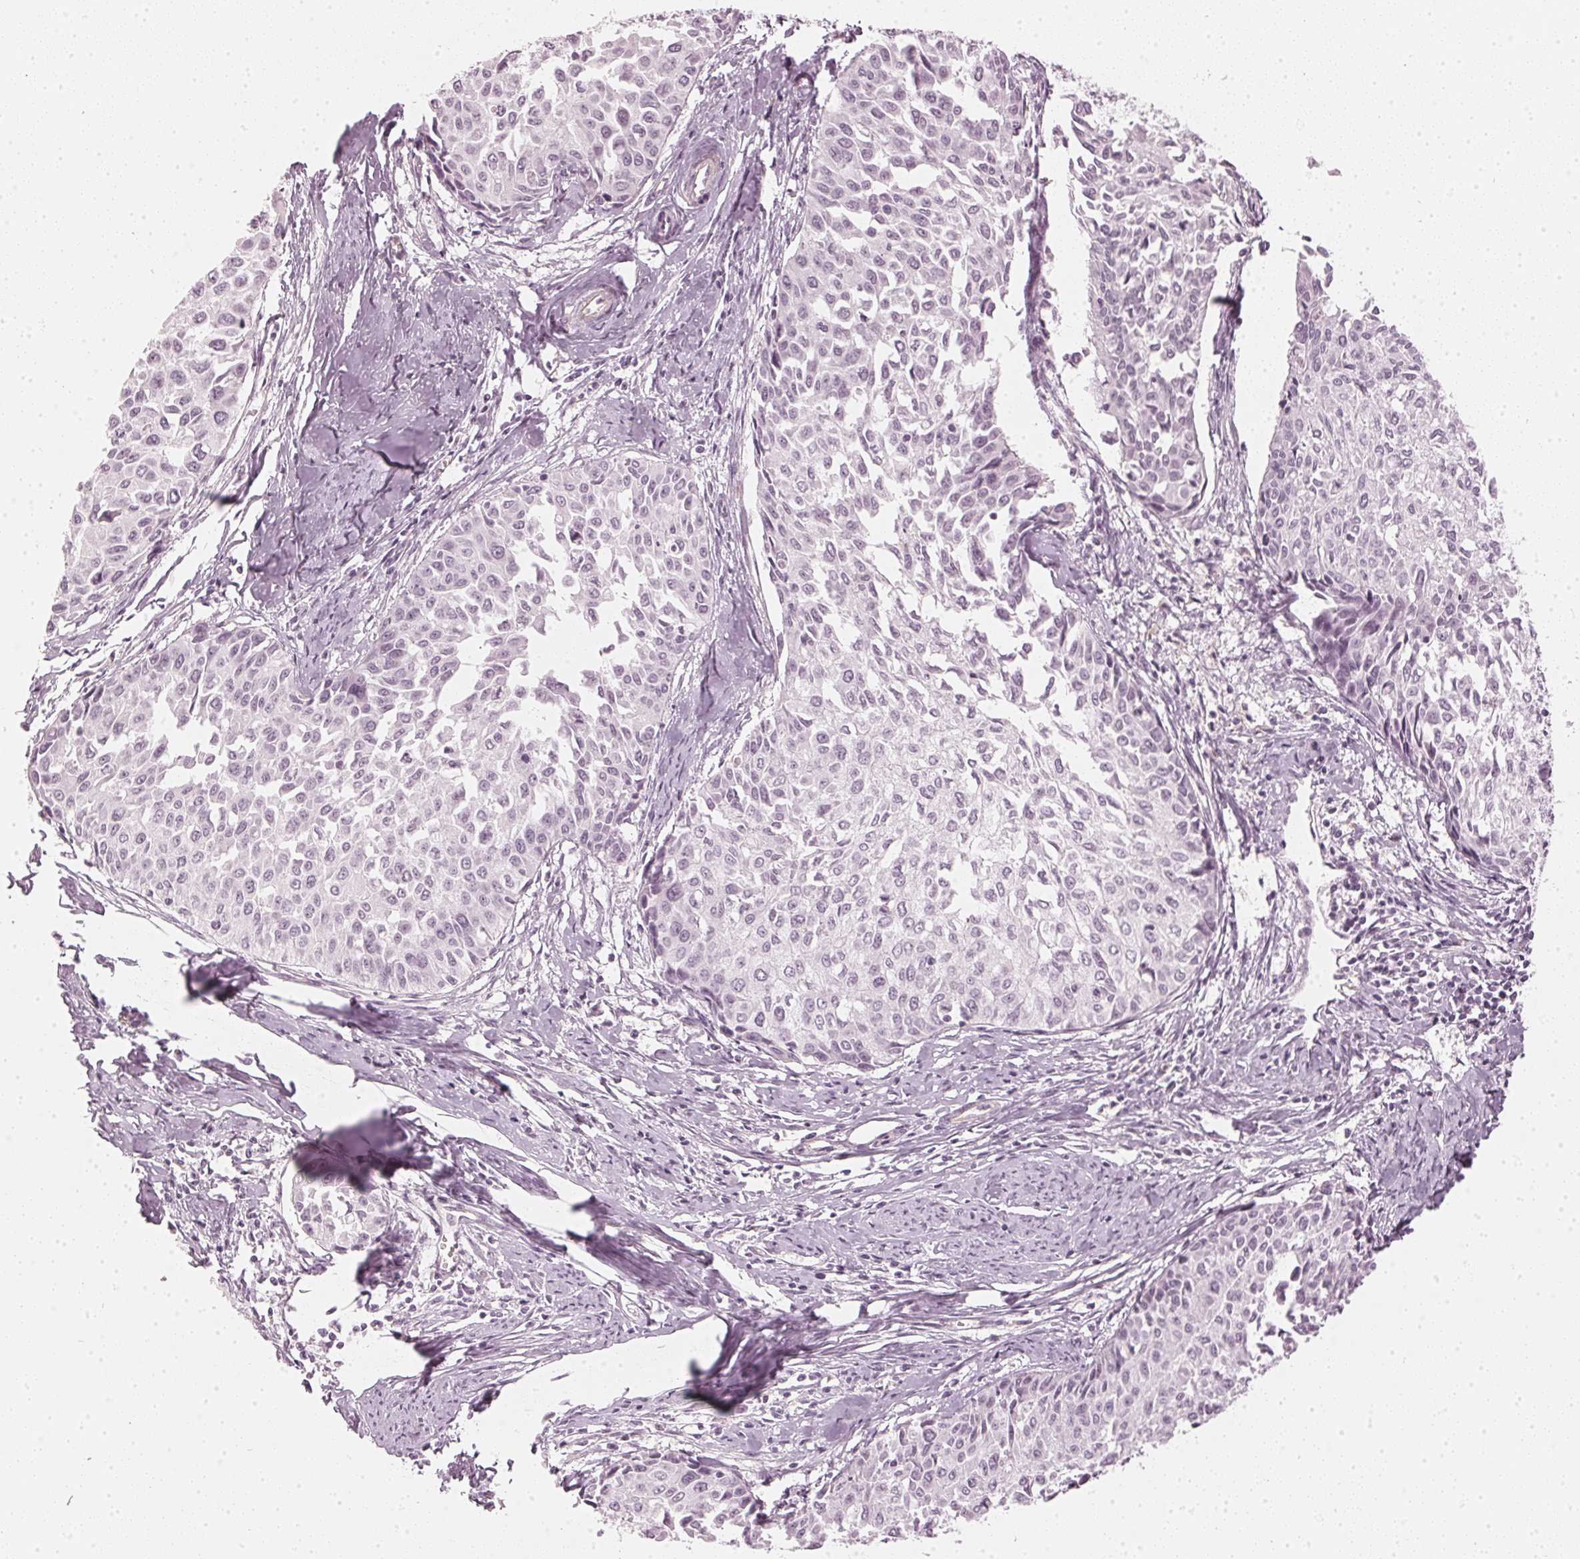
{"staining": {"intensity": "negative", "quantity": "none", "location": "none"}, "tissue": "cervical cancer", "cell_type": "Tumor cells", "image_type": "cancer", "snomed": [{"axis": "morphology", "description": "Squamous cell carcinoma, NOS"}, {"axis": "topography", "description": "Cervix"}], "caption": "High power microscopy micrograph of an immunohistochemistry (IHC) micrograph of cervical cancer (squamous cell carcinoma), revealing no significant positivity in tumor cells.", "gene": "APLP1", "patient": {"sex": "female", "age": 50}}